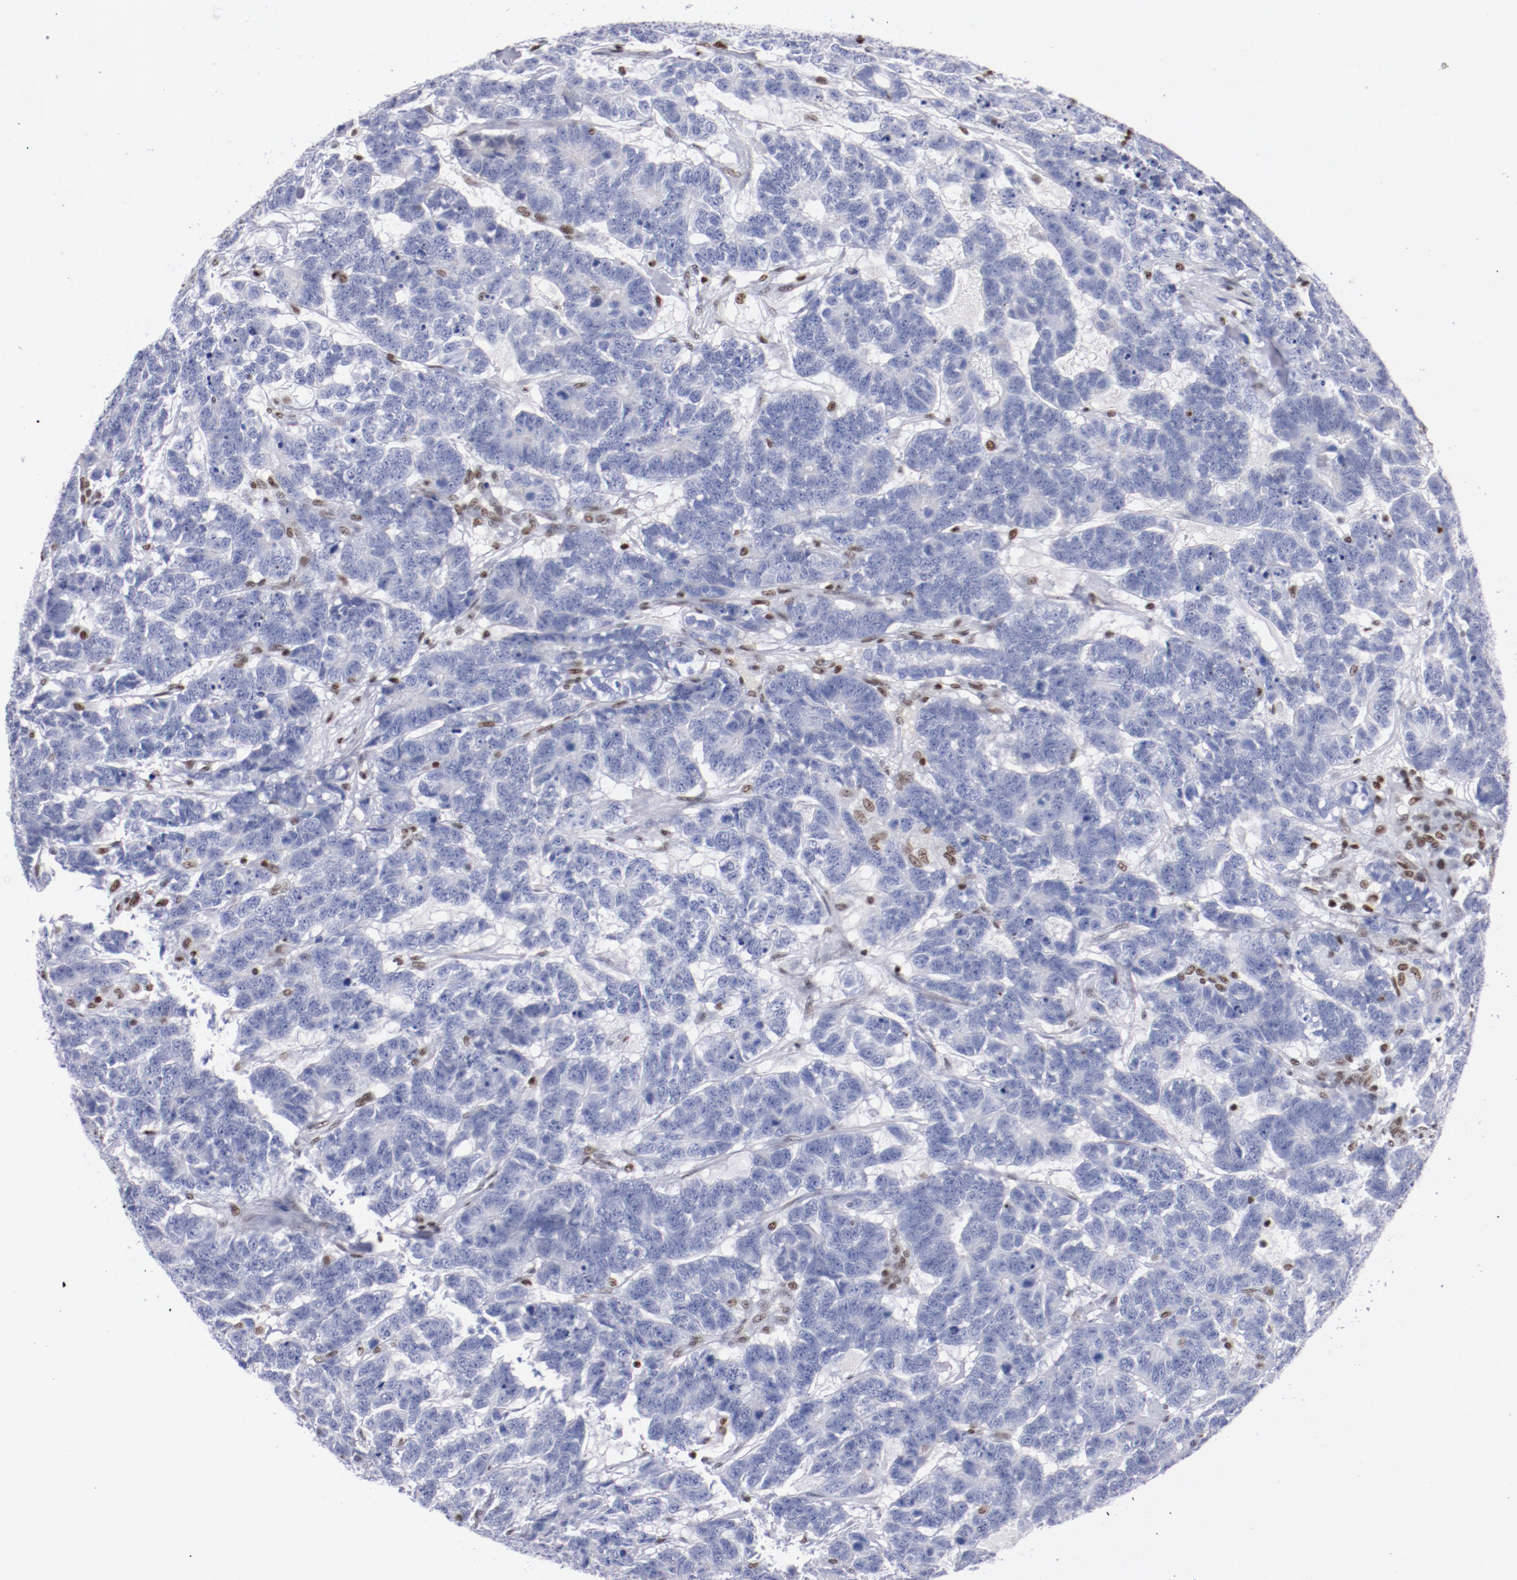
{"staining": {"intensity": "negative", "quantity": "none", "location": "none"}, "tissue": "testis cancer", "cell_type": "Tumor cells", "image_type": "cancer", "snomed": [{"axis": "morphology", "description": "Carcinoma, Embryonal, NOS"}, {"axis": "topography", "description": "Testis"}], "caption": "There is no significant staining in tumor cells of testis embryonal carcinoma.", "gene": "IFI16", "patient": {"sex": "male", "age": 26}}